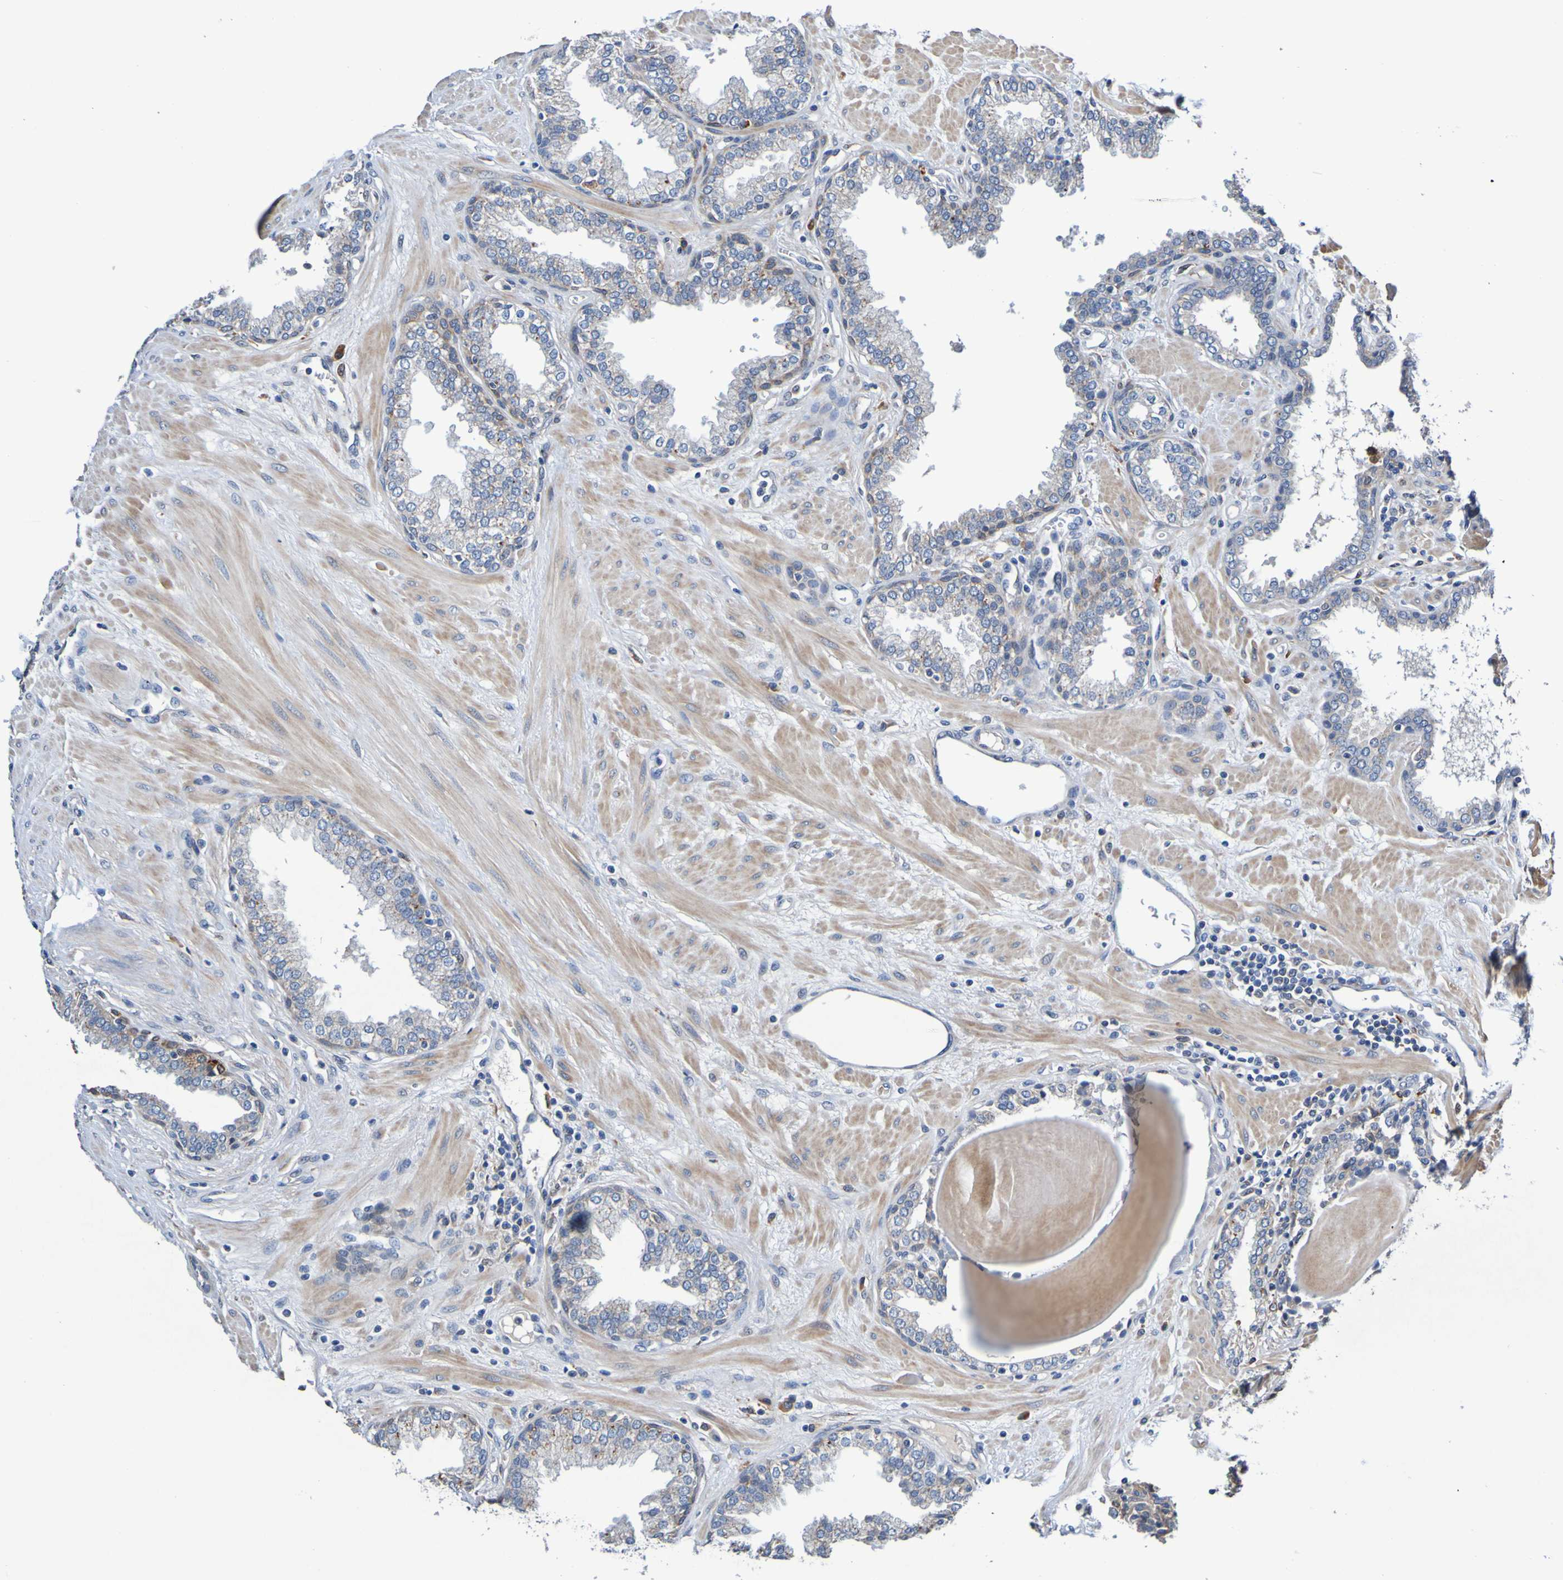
{"staining": {"intensity": "moderate", "quantity": "<25%", "location": "cytoplasmic/membranous"}, "tissue": "prostate", "cell_type": "Glandular cells", "image_type": "normal", "snomed": [{"axis": "morphology", "description": "Normal tissue, NOS"}, {"axis": "topography", "description": "Prostate"}], "caption": "Glandular cells demonstrate moderate cytoplasmic/membranous expression in about <25% of cells in unremarkable prostate. The staining was performed using DAB, with brown indicating positive protein expression. Nuclei are stained blue with hematoxylin.", "gene": "METAP2", "patient": {"sex": "male", "age": 51}}